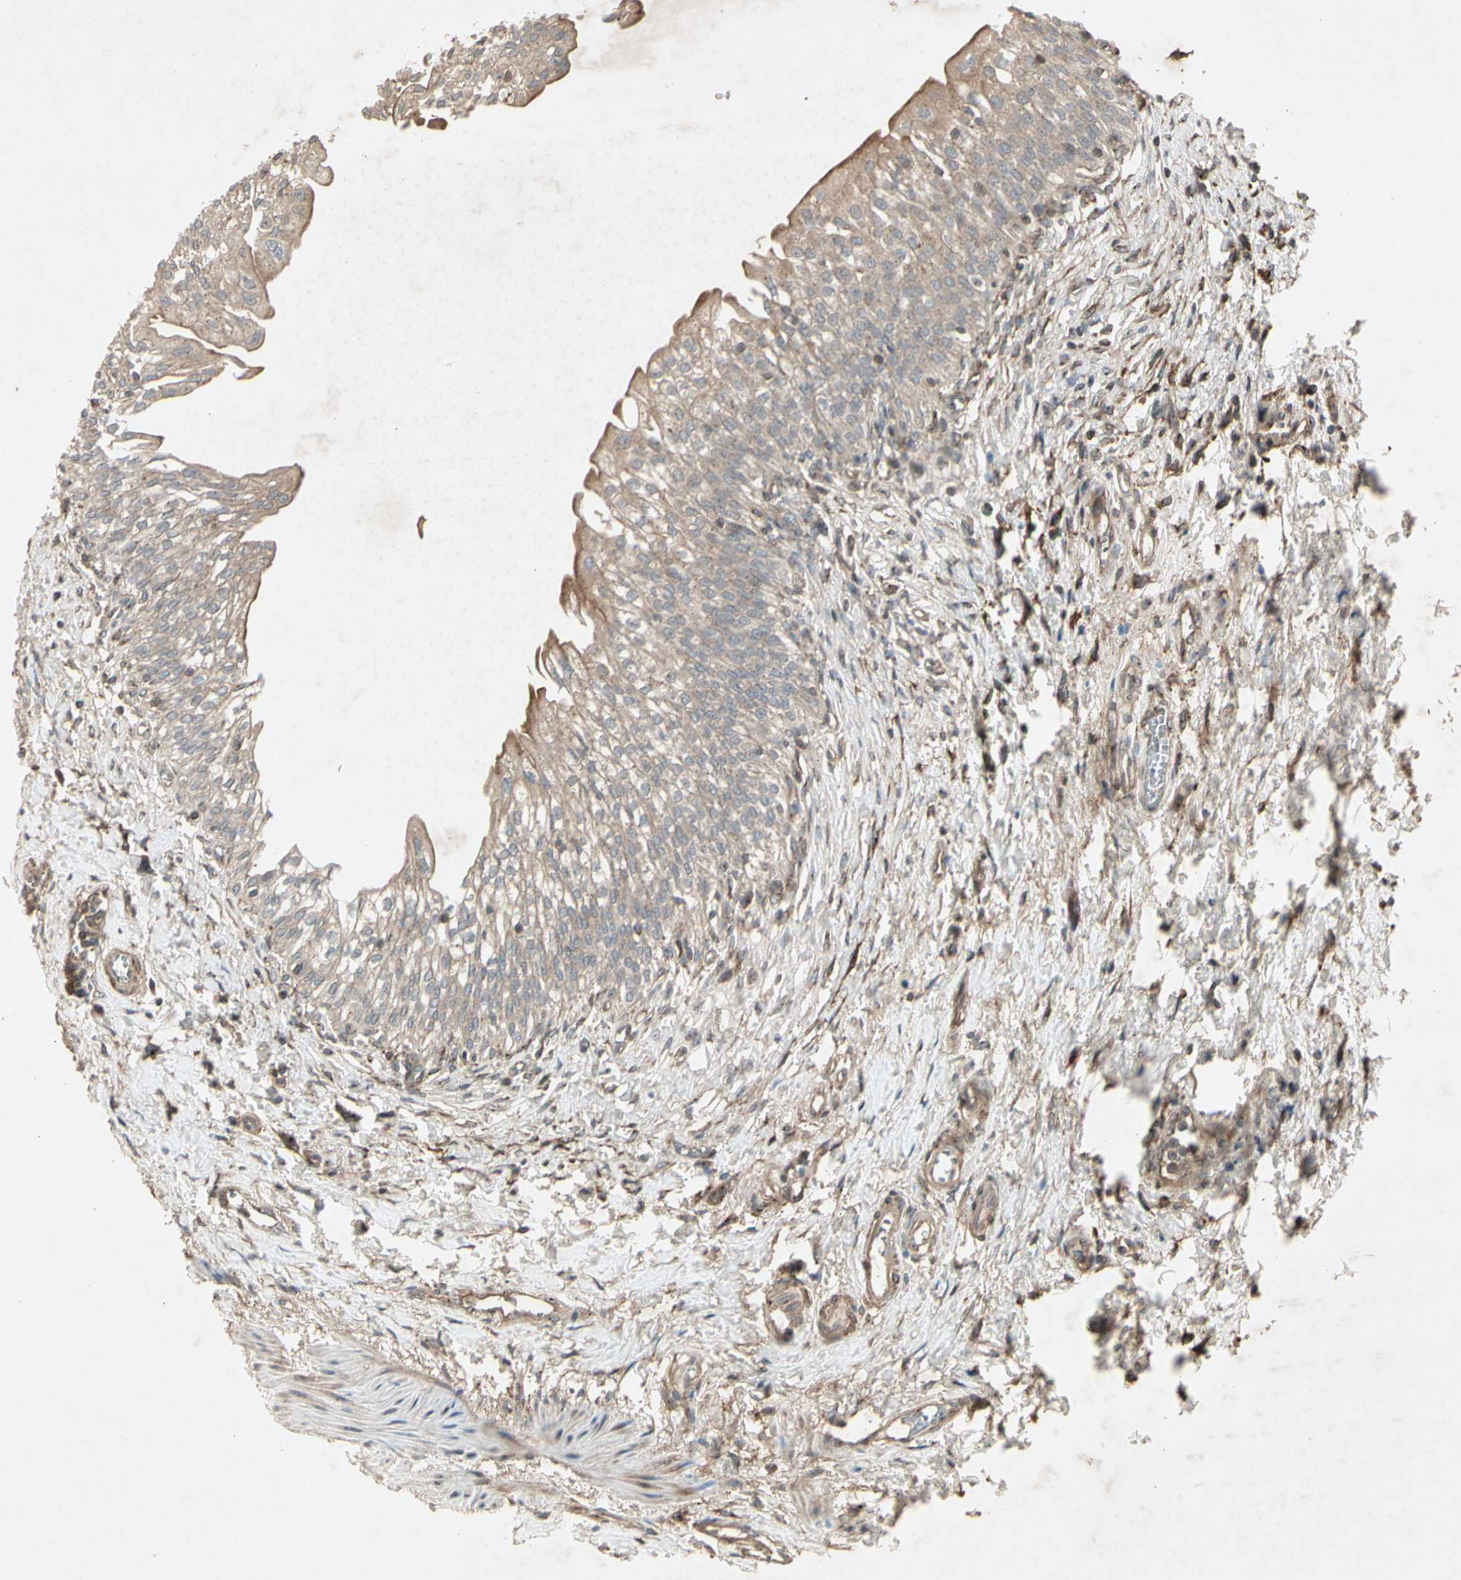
{"staining": {"intensity": "weak", "quantity": ">75%", "location": "cytoplasmic/membranous"}, "tissue": "urinary bladder", "cell_type": "Urothelial cells", "image_type": "normal", "snomed": [{"axis": "morphology", "description": "Normal tissue, NOS"}, {"axis": "topography", "description": "Urinary bladder"}], "caption": "A brown stain labels weak cytoplasmic/membranous positivity of a protein in urothelial cells of unremarkable urinary bladder. (Stains: DAB (3,3'-diaminobenzidine) in brown, nuclei in blue, Microscopy: brightfield microscopy at high magnification).", "gene": "TEK", "patient": {"sex": "male", "age": 55}}